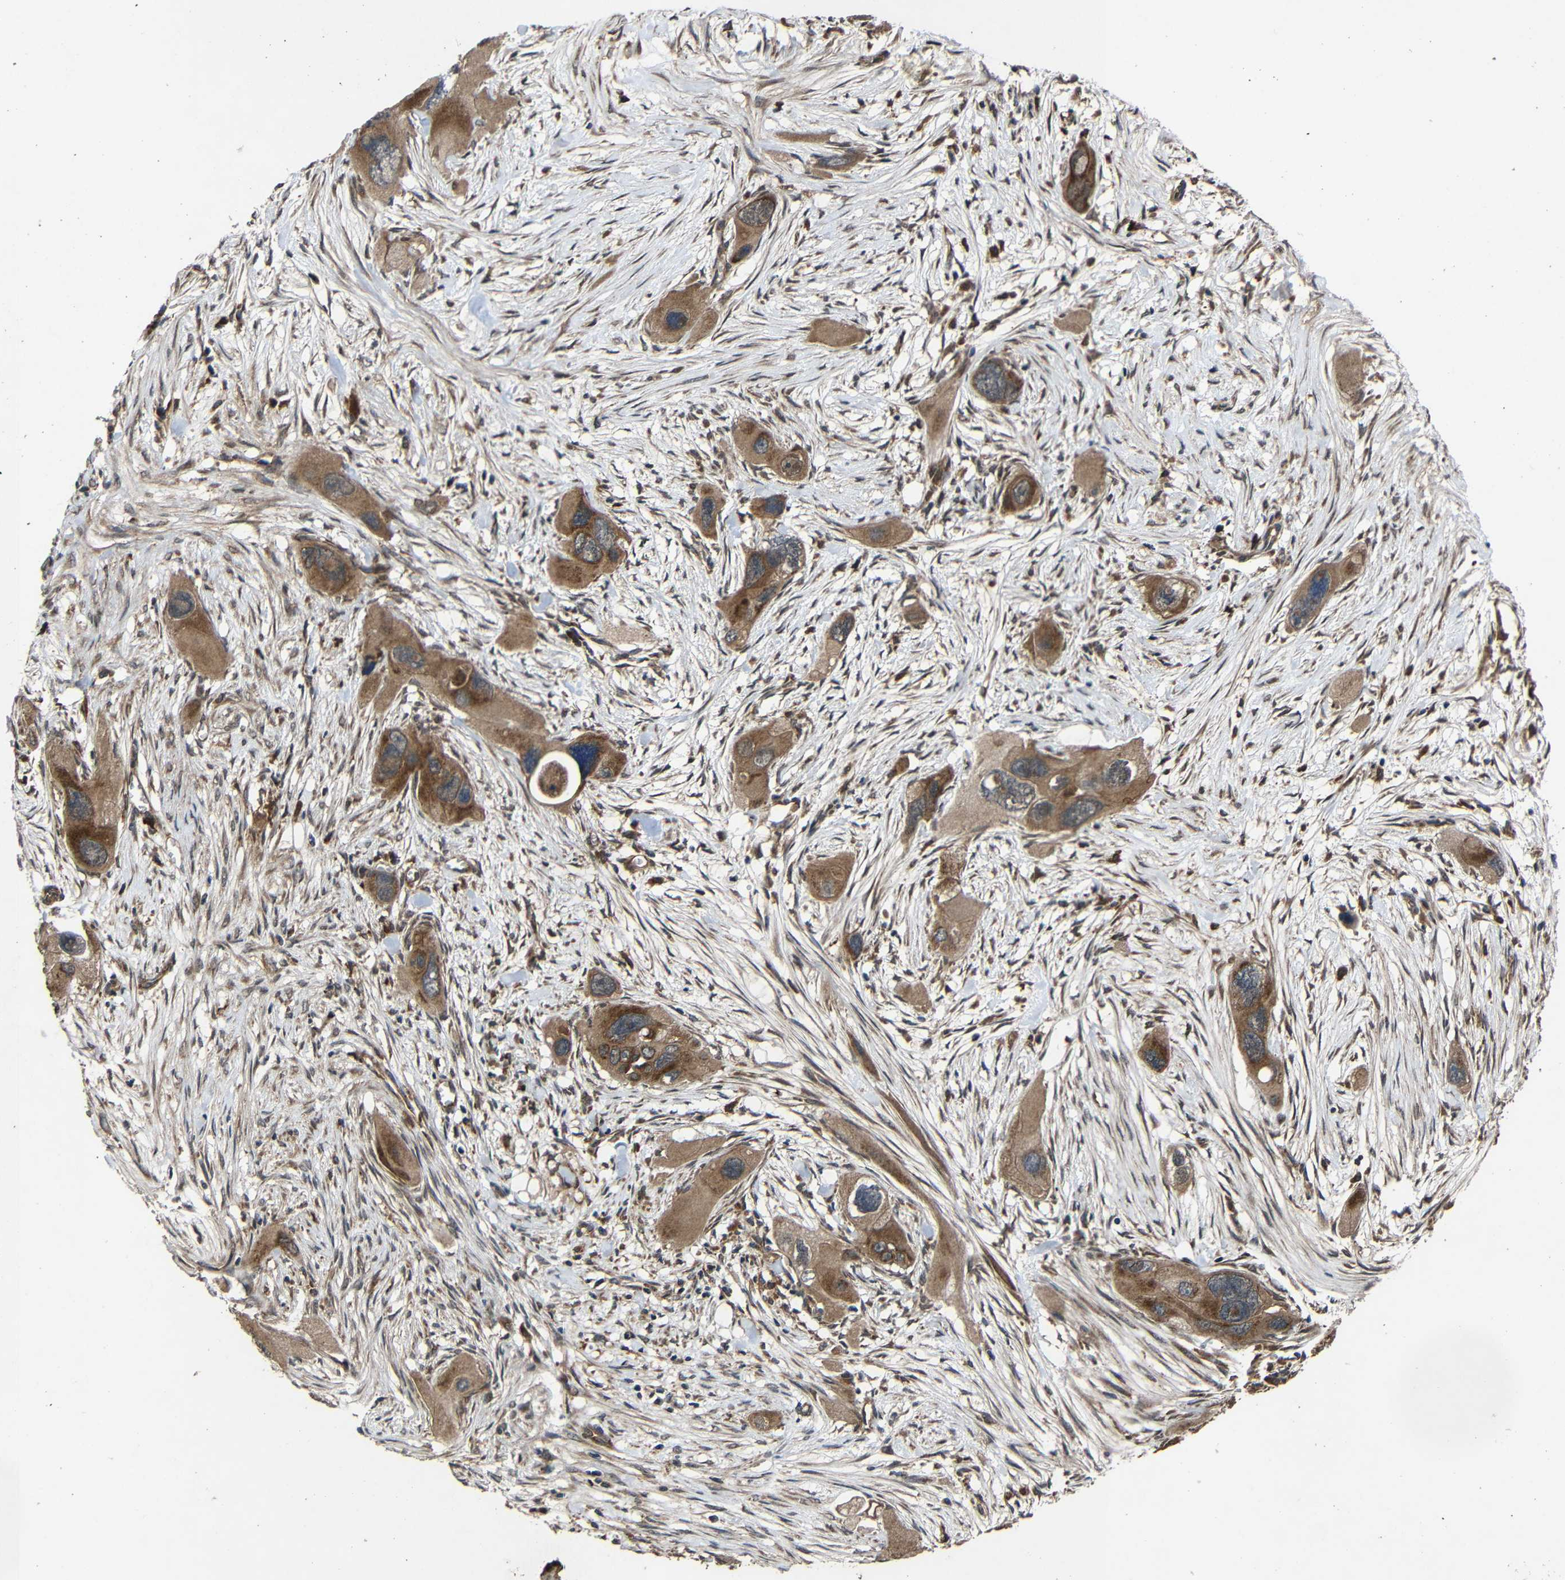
{"staining": {"intensity": "moderate", "quantity": ">75%", "location": "cytoplasmic/membranous"}, "tissue": "pancreatic cancer", "cell_type": "Tumor cells", "image_type": "cancer", "snomed": [{"axis": "morphology", "description": "Adenocarcinoma, NOS"}, {"axis": "topography", "description": "Pancreas"}], "caption": "IHC (DAB (3,3'-diaminobenzidine)) staining of pancreatic adenocarcinoma displays moderate cytoplasmic/membranous protein positivity in approximately >75% of tumor cells. The protein of interest is stained brown, and the nuclei are stained in blue (DAB IHC with brightfield microscopy, high magnification).", "gene": "C1GALT1", "patient": {"sex": "male", "age": 73}}